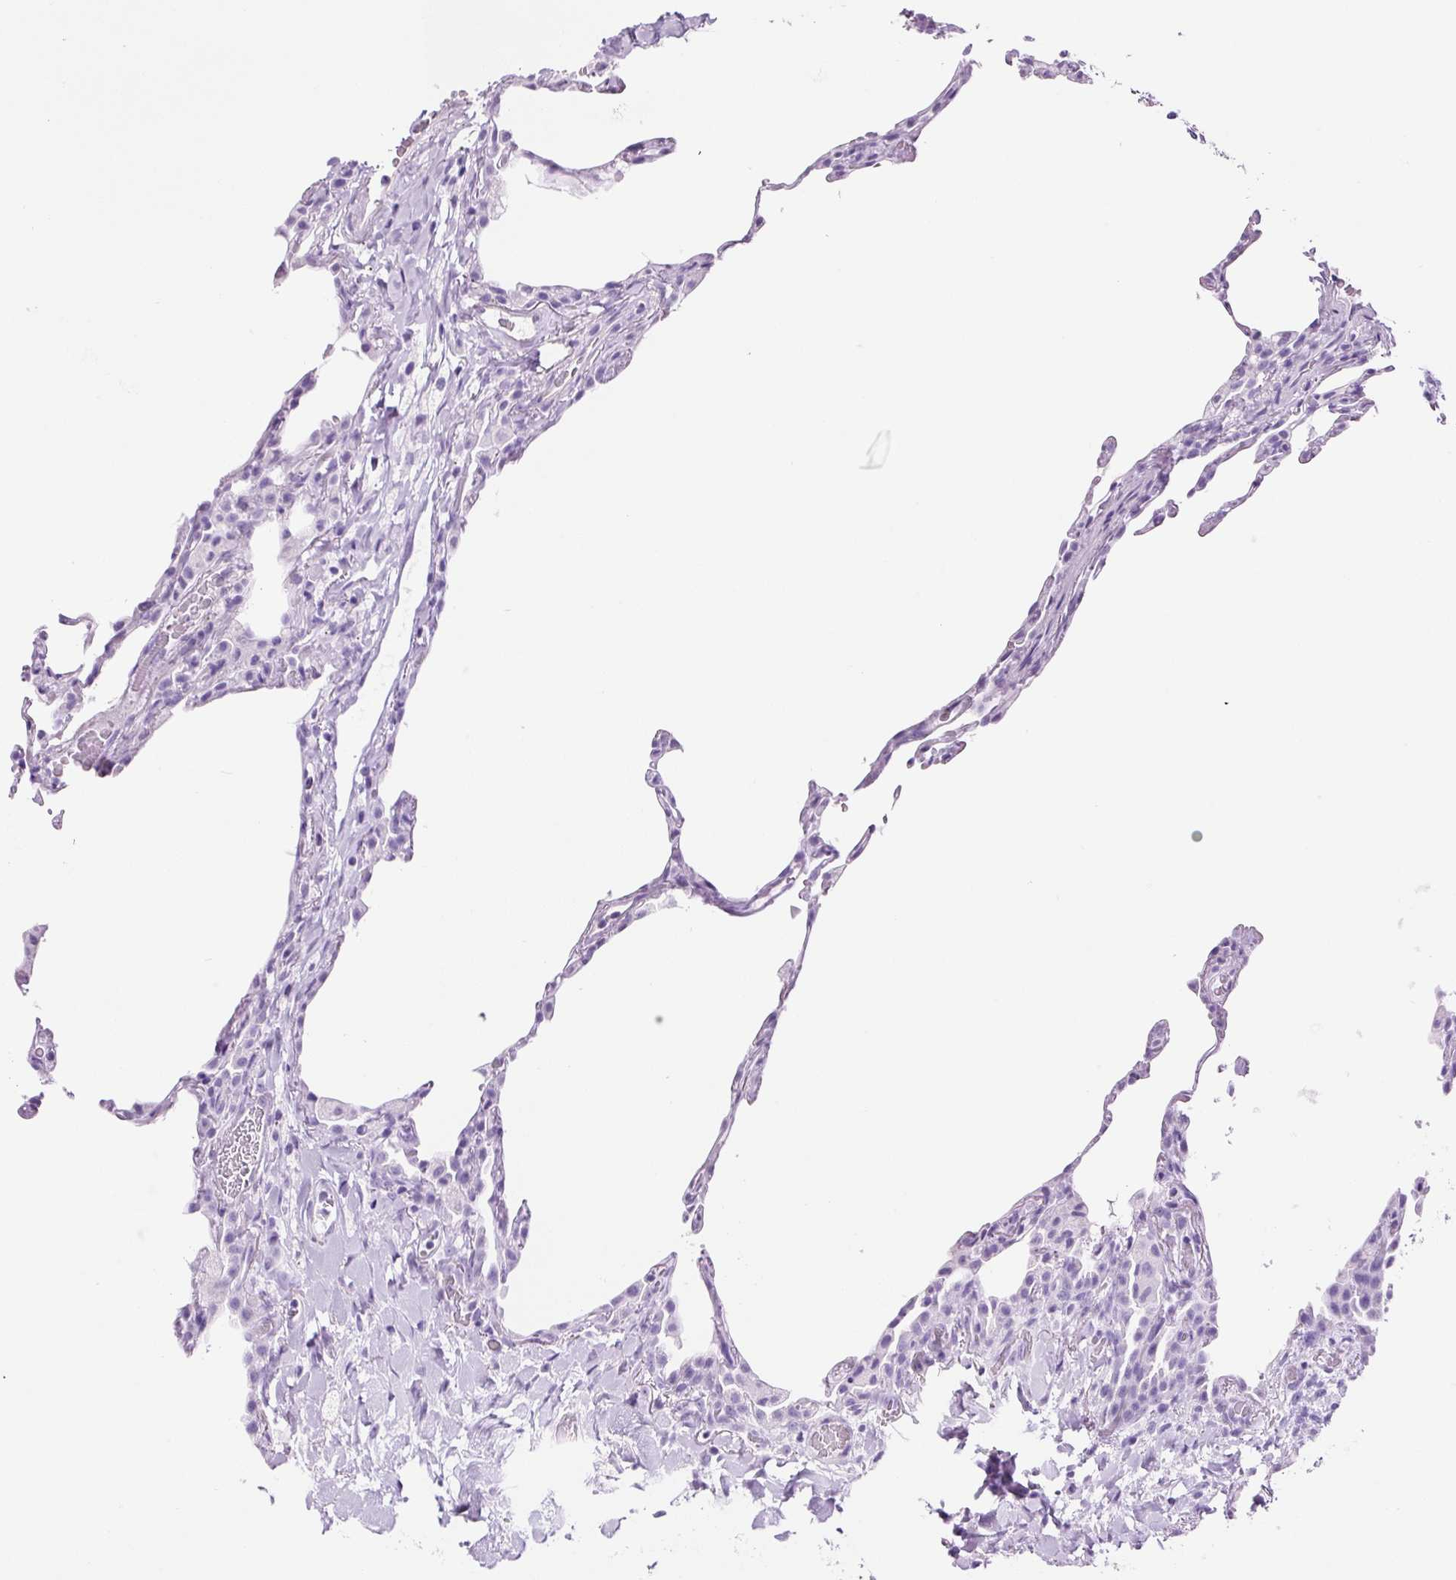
{"staining": {"intensity": "negative", "quantity": "none", "location": "none"}, "tissue": "lung", "cell_type": "Alveolar cells", "image_type": "normal", "snomed": [{"axis": "morphology", "description": "Normal tissue, NOS"}, {"axis": "topography", "description": "Lung"}], "caption": "An image of lung stained for a protein displays no brown staining in alveolar cells. (Stains: DAB IHC with hematoxylin counter stain, Microscopy: brightfield microscopy at high magnification).", "gene": "ADSS1", "patient": {"sex": "female", "age": 57}}